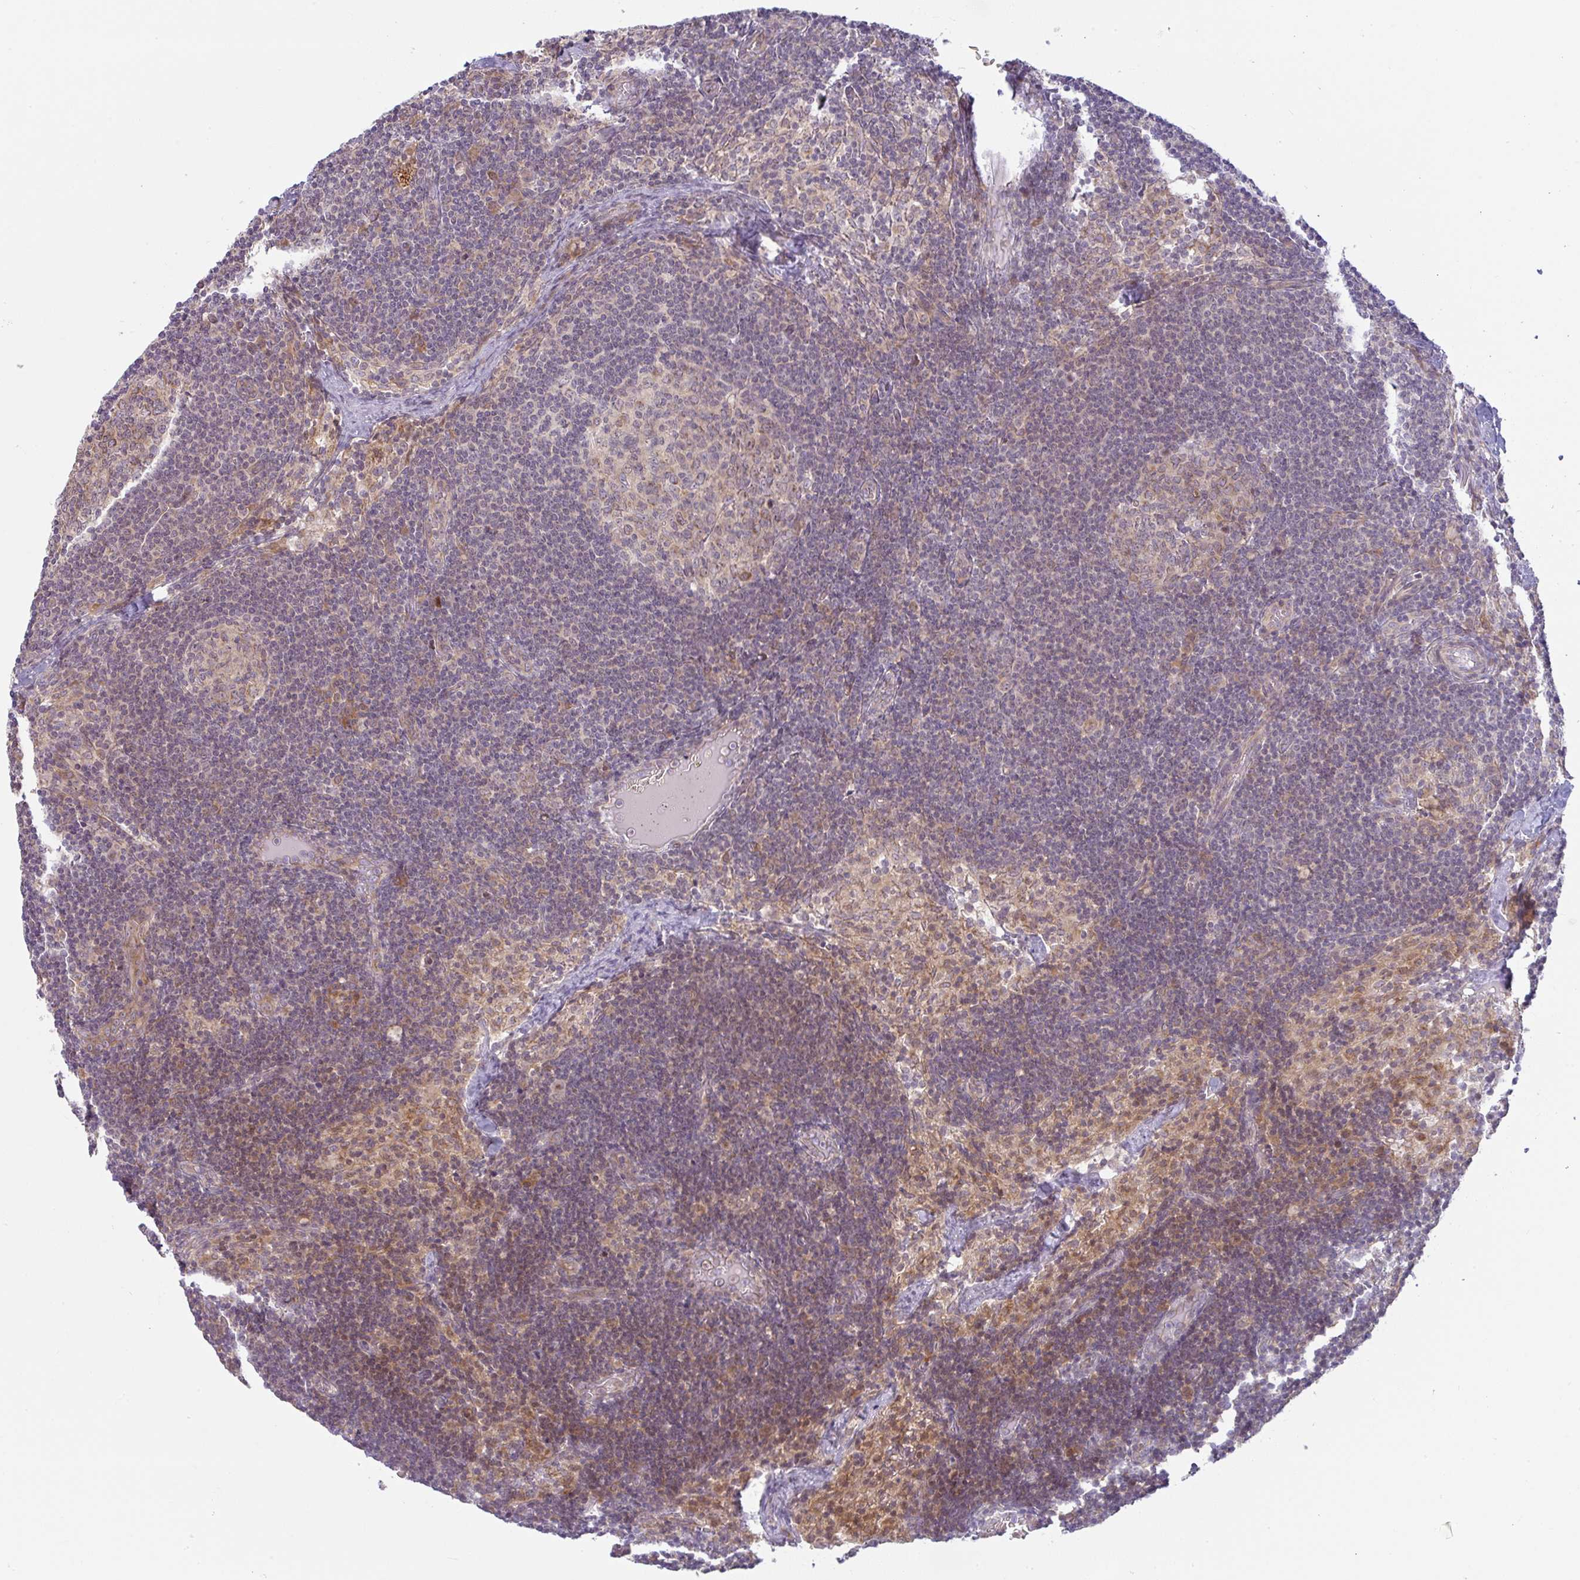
{"staining": {"intensity": "weak", "quantity": "25%-75%", "location": "cytoplasmic/membranous"}, "tissue": "lymph node", "cell_type": "Germinal center cells", "image_type": "normal", "snomed": [{"axis": "morphology", "description": "Normal tissue, NOS"}, {"axis": "topography", "description": "Lymph node"}], "caption": "Immunohistochemistry (IHC) histopathology image of benign lymph node: lymph node stained using immunohistochemistry reveals low levels of weak protein expression localized specifically in the cytoplasmic/membranous of germinal center cells, appearing as a cytoplasmic/membranous brown color.", "gene": "MOB1A", "patient": {"sex": "female", "age": 31}}